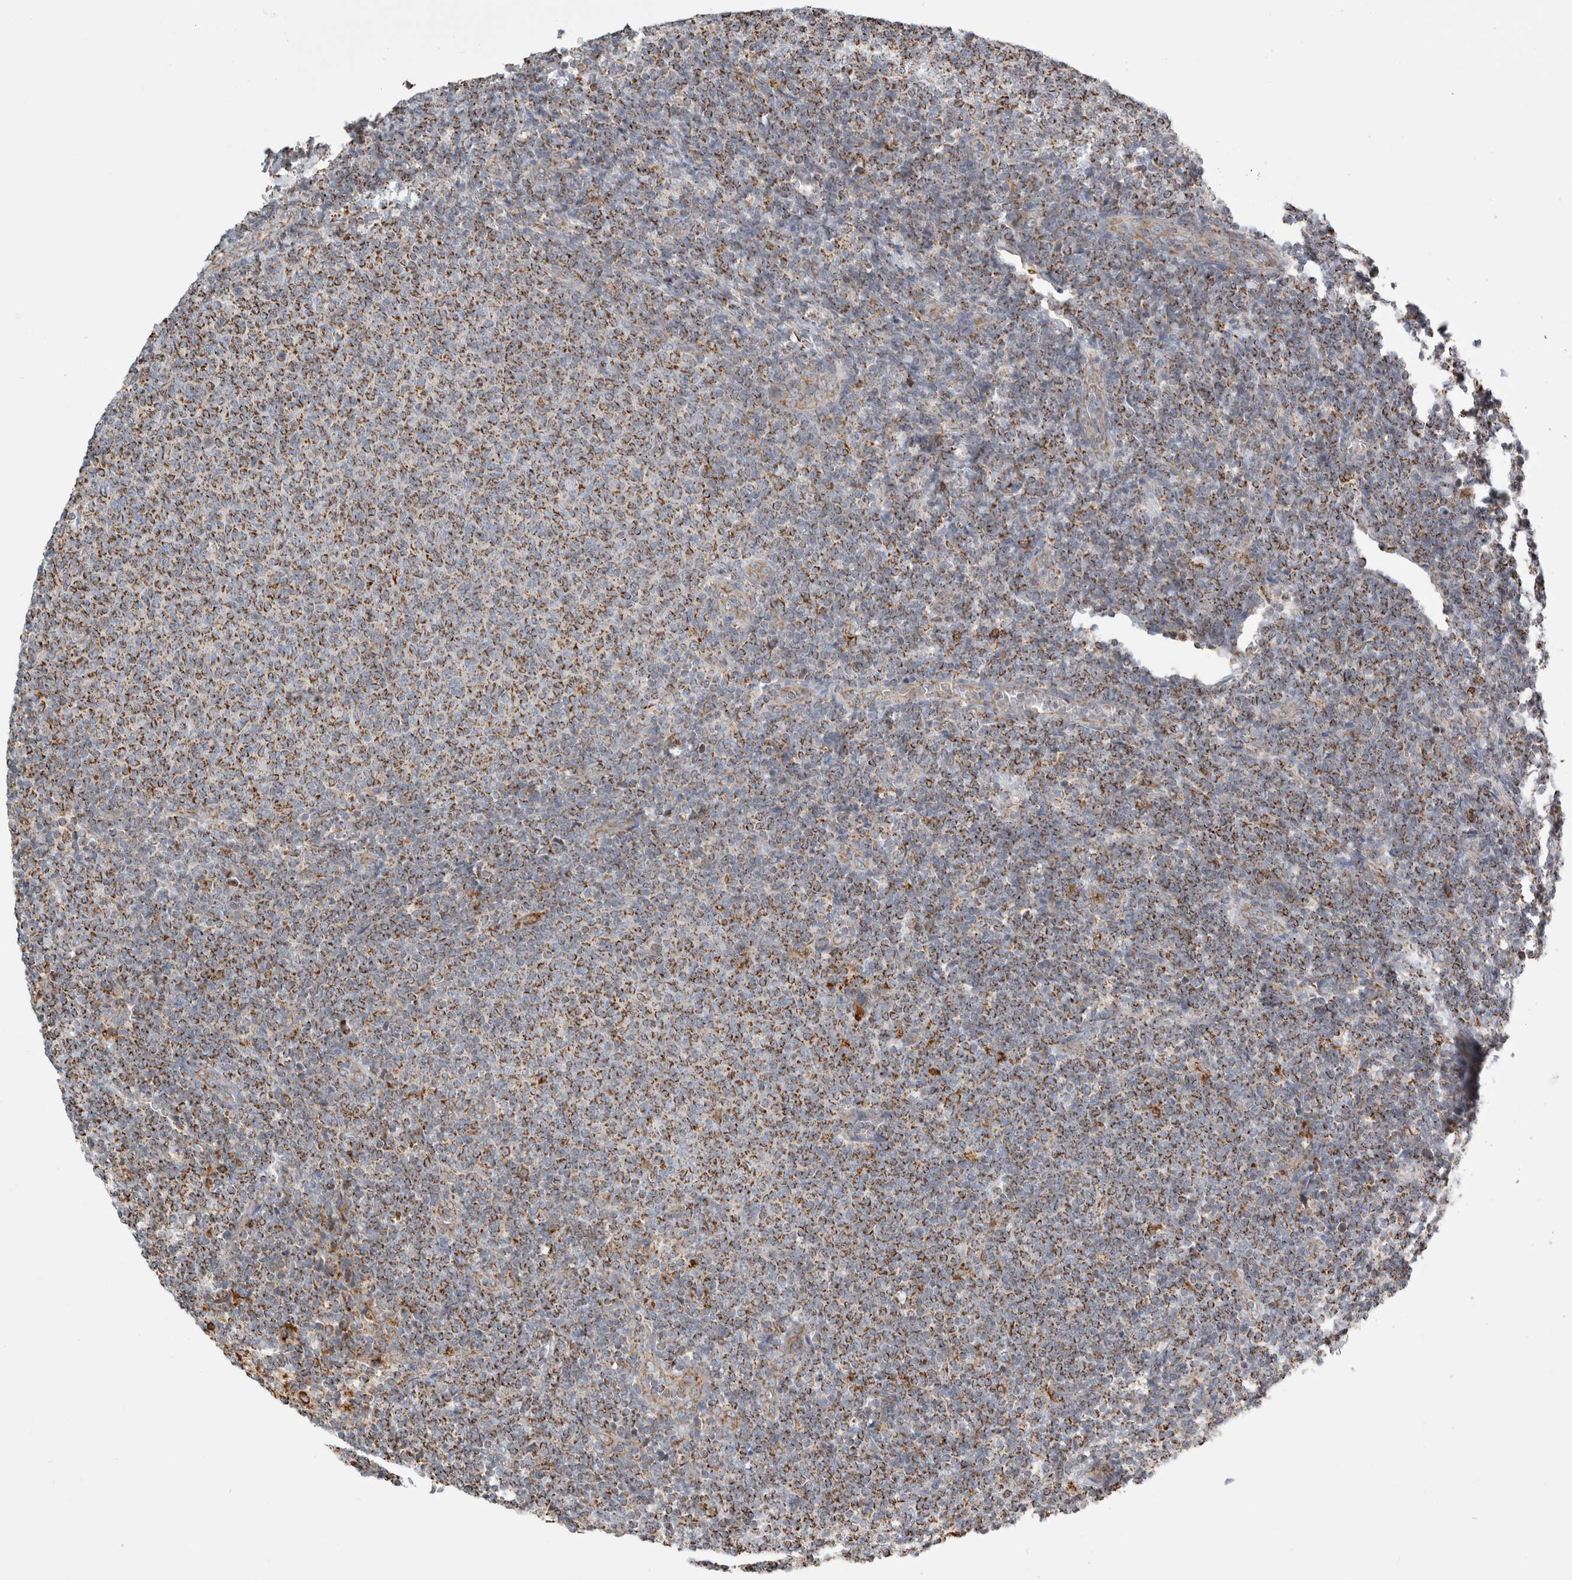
{"staining": {"intensity": "moderate", "quantity": ">75%", "location": "cytoplasmic/membranous"}, "tissue": "lymphoma", "cell_type": "Tumor cells", "image_type": "cancer", "snomed": [{"axis": "morphology", "description": "Malignant lymphoma, non-Hodgkin's type, Low grade"}, {"axis": "topography", "description": "Lymph node"}], "caption": "IHC of low-grade malignant lymphoma, non-Hodgkin's type displays medium levels of moderate cytoplasmic/membranous expression in approximately >75% of tumor cells. (DAB = brown stain, brightfield microscopy at high magnification).", "gene": "HROB", "patient": {"sex": "male", "age": 66}}